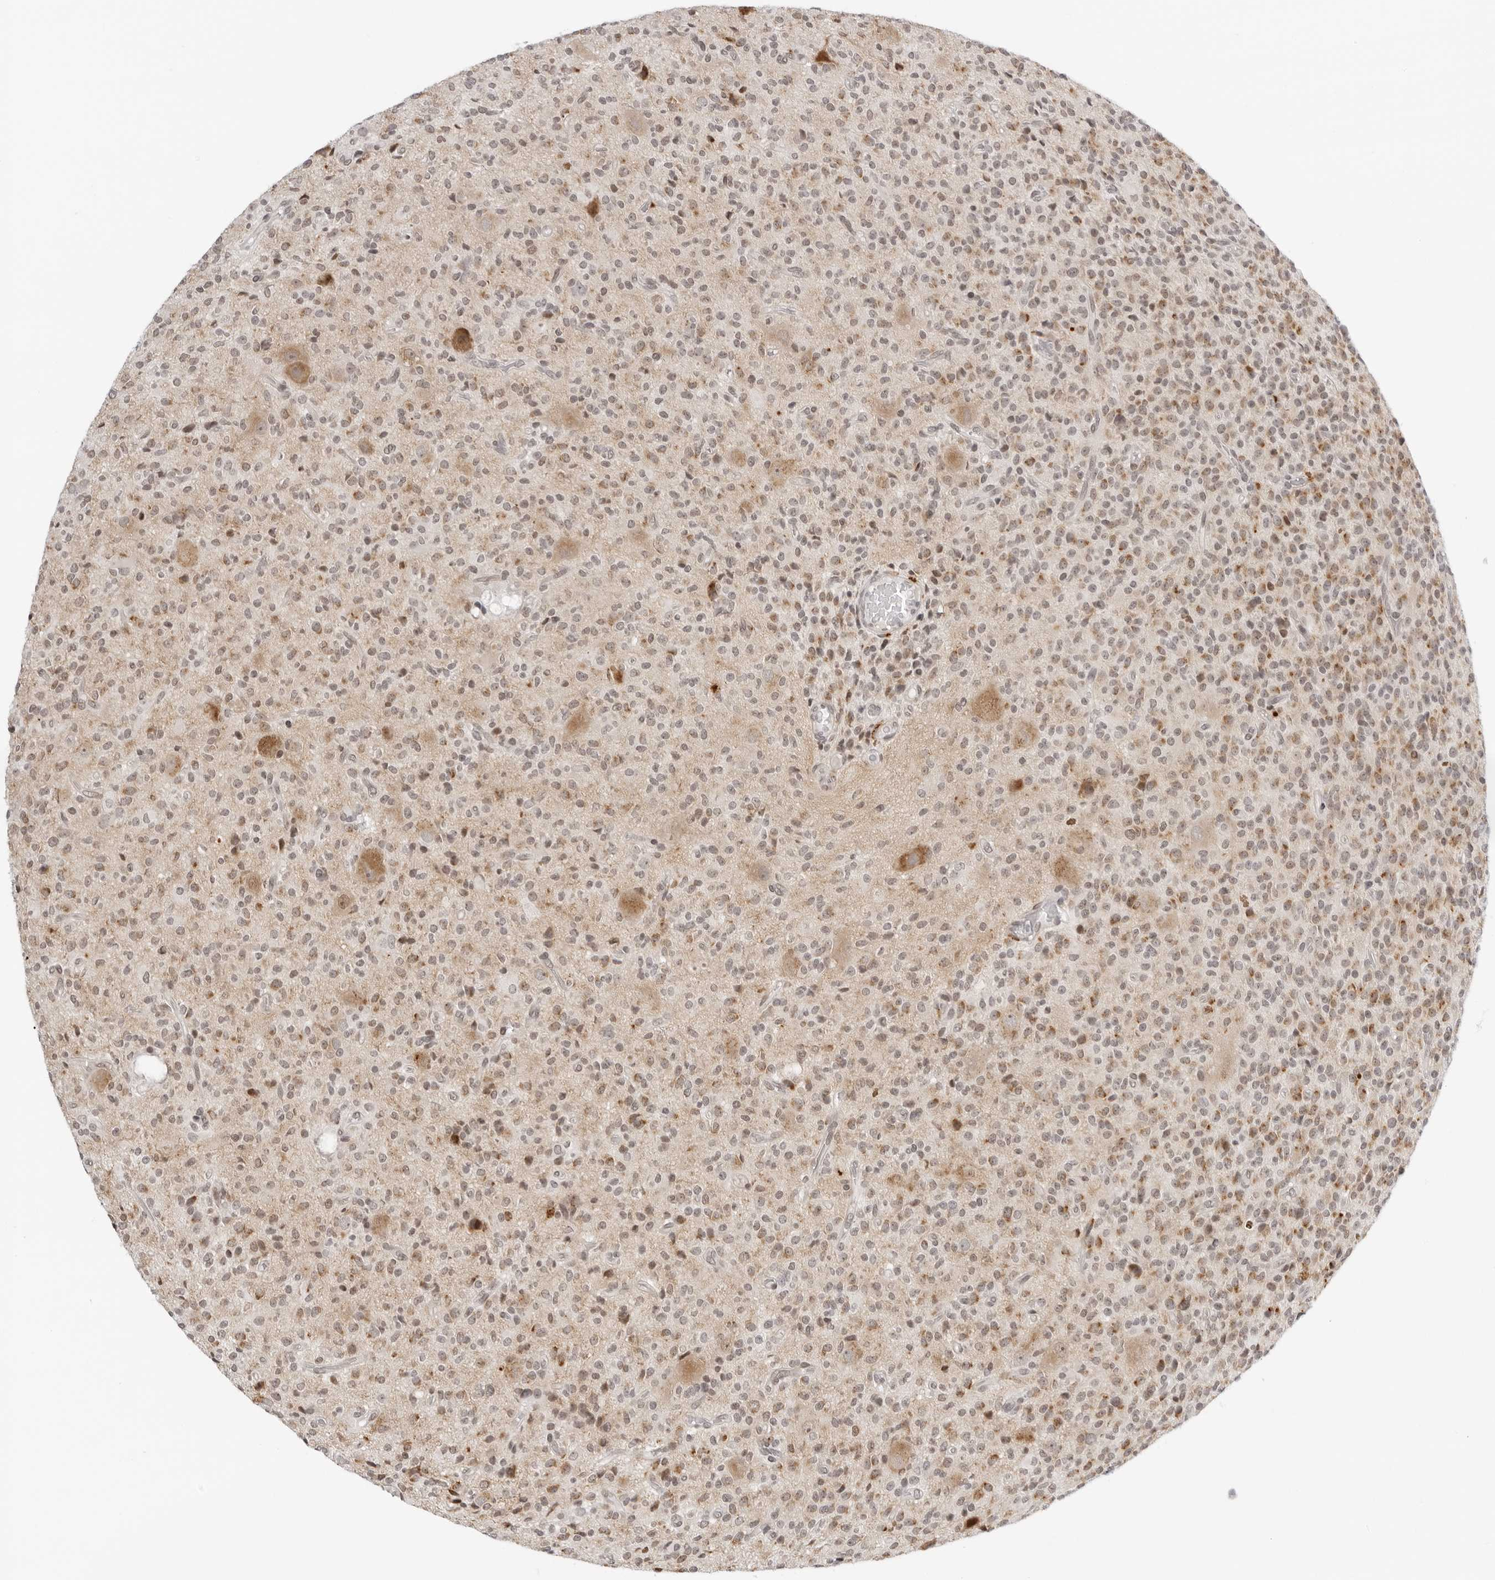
{"staining": {"intensity": "weak", "quantity": "25%-75%", "location": "cytoplasmic/membranous,nuclear"}, "tissue": "glioma", "cell_type": "Tumor cells", "image_type": "cancer", "snomed": [{"axis": "morphology", "description": "Glioma, malignant, High grade"}, {"axis": "topography", "description": "Brain"}], "caption": "This is a histology image of immunohistochemistry staining of glioma, which shows weak expression in the cytoplasmic/membranous and nuclear of tumor cells.", "gene": "MSH6", "patient": {"sex": "male", "age": 34}}